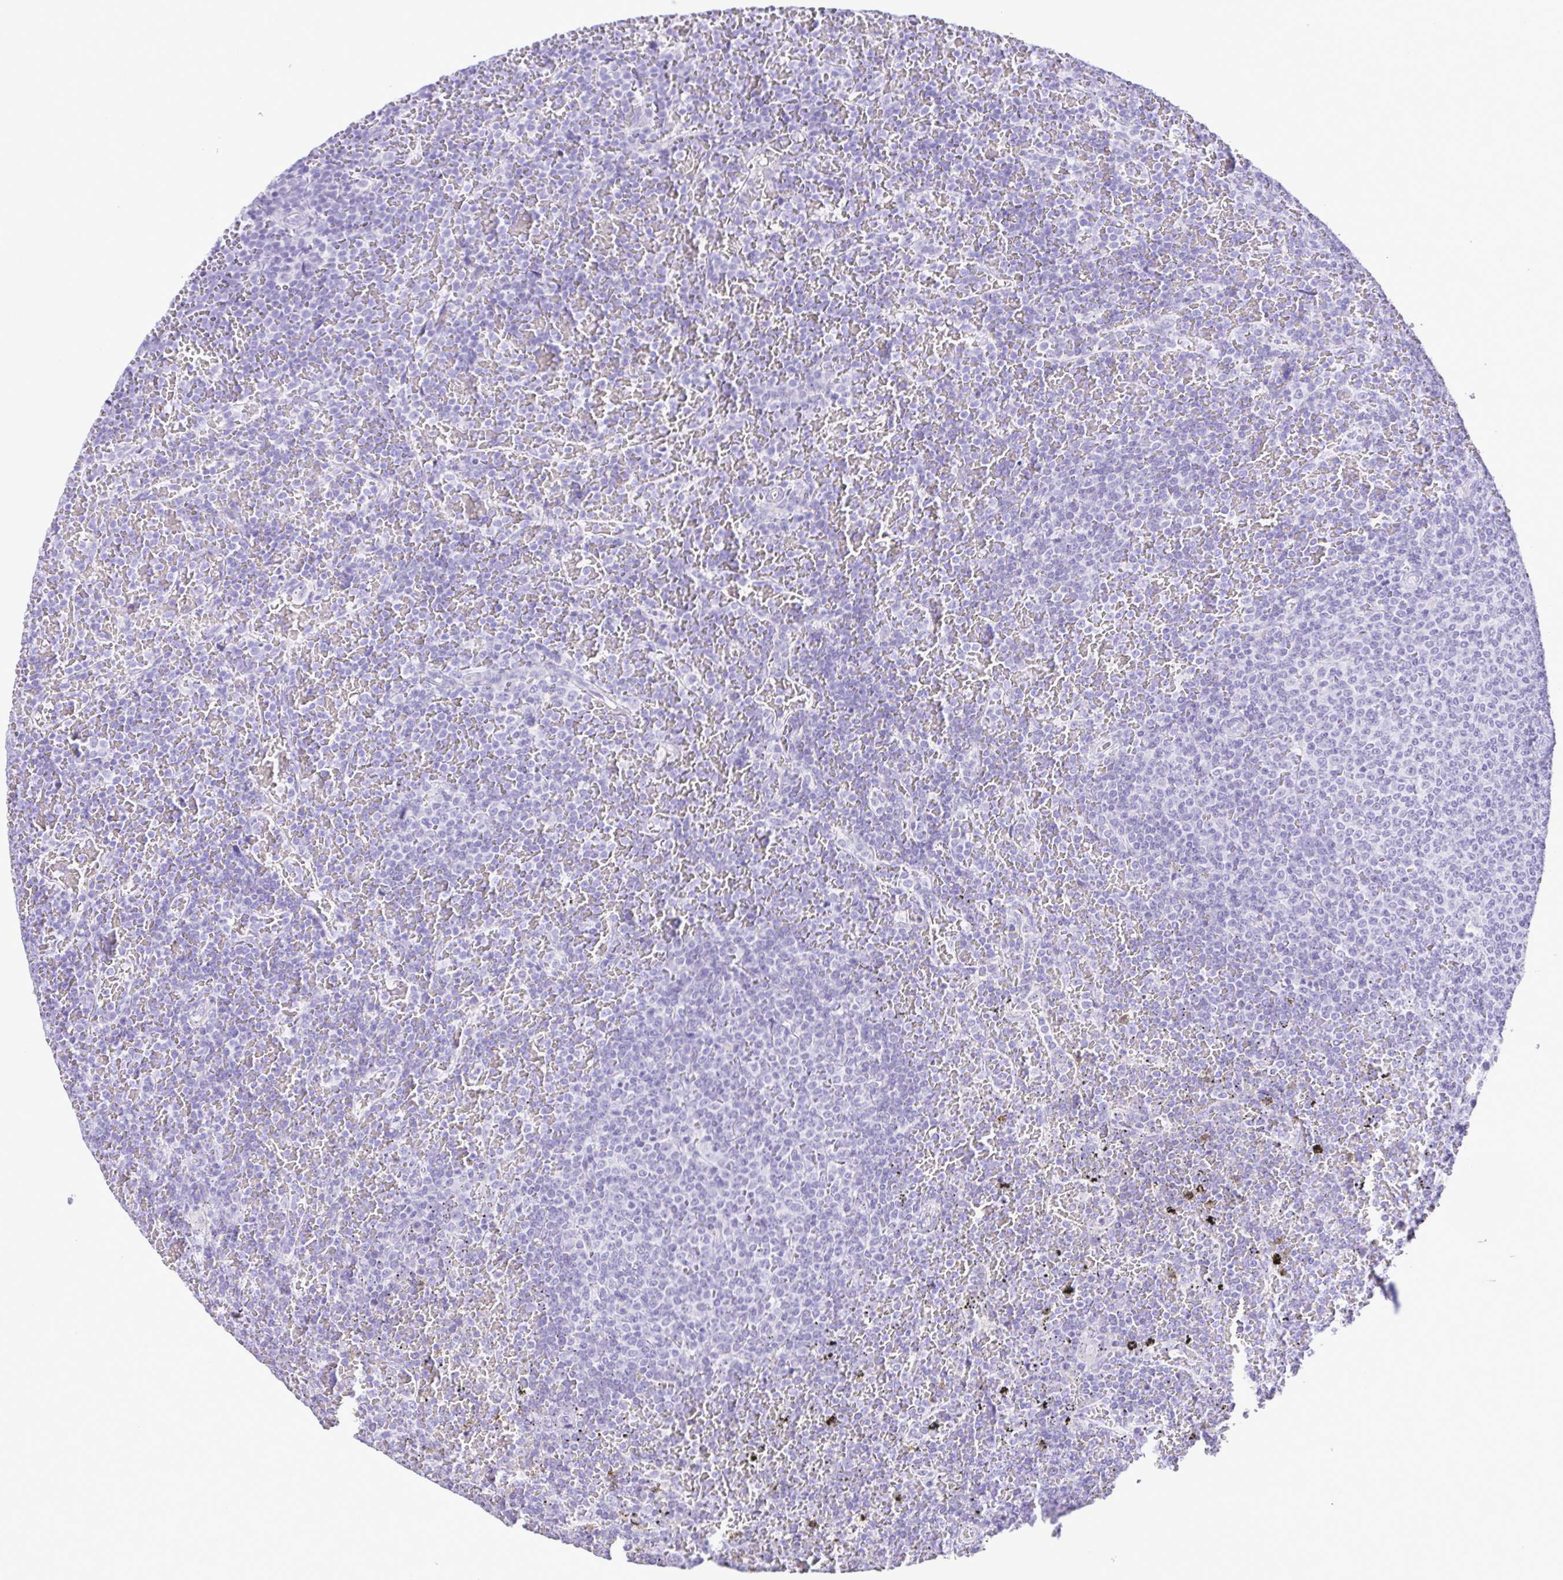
{"staining": {"intensity": "negative", "quantity": "none", "location": "none"}, "tissue": "lymphoma", "cell_type": "Tumor cells", "image_type": "cancer", "snomed": [{"axis": "morphology", "description": "Malignant lymphoma, non-Hodgkin's type, Low grade"}, {"axis": "topography", "description": "Spleen"}], "caption": "Malignant lymphoma, non-Hodgkin's type (low-grade) stained for a protein using IHC exhibits no staining tumor cells.", "gene": "CASP14", "patient": {"sex": "female", "age": 77}}